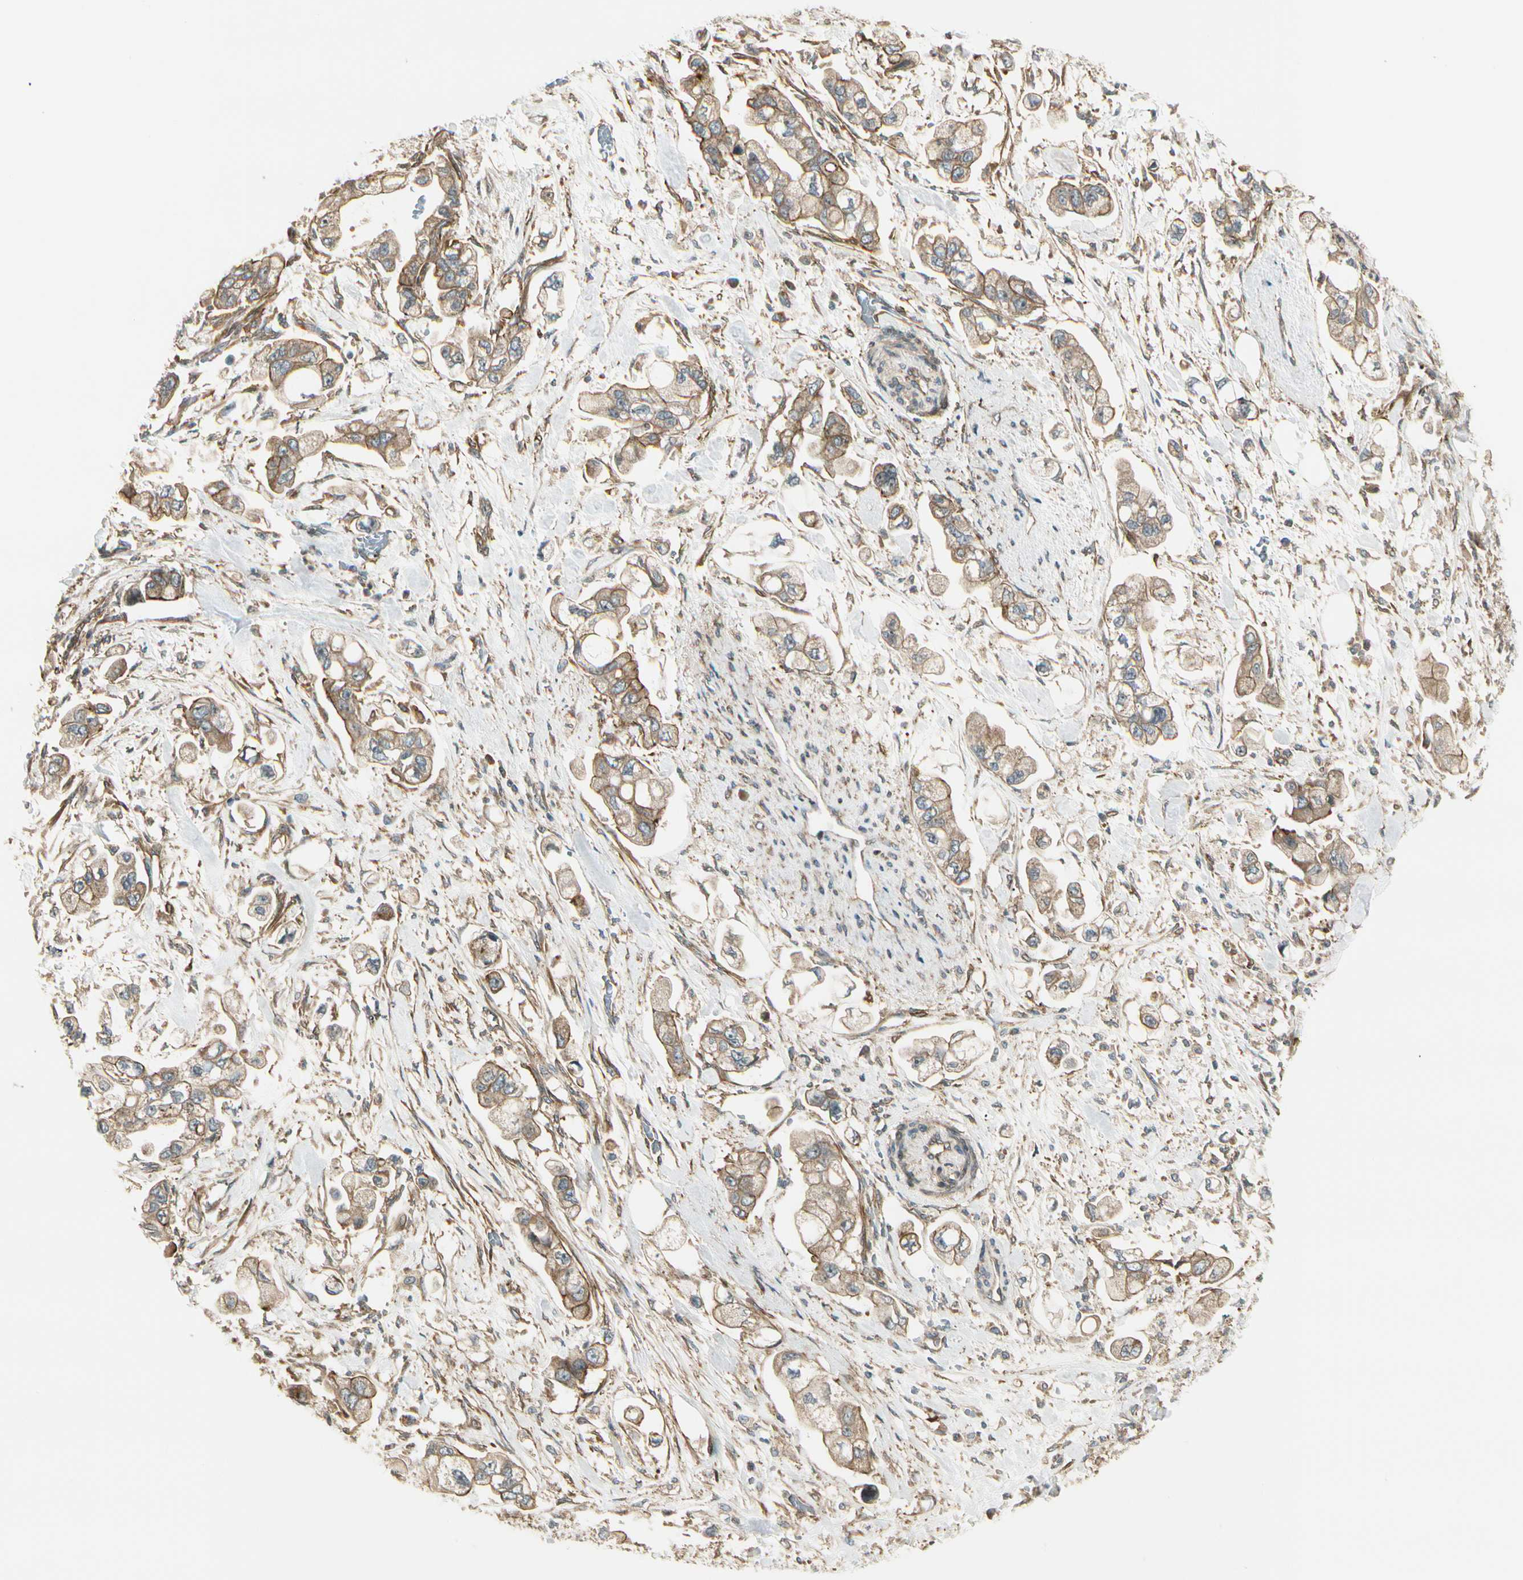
{"staining": {"intensity": "moderate", "quantity": ">75%", "location": "cytoplasmic/membranous"}, "tissue": "stomach cancer", "cell_type": "Tumor cells", "image_type": "cancer", "snomed": [{"axis": "morphology", "description": "Adenocarcinoma, NOS"}, {"axis": "topography", "description": "Stomach"}], "caption": "Brown immunohistochemical staining in adenocarcinoma (stomach) displays moderate cytoplasmic/membranous positivity in approximately >75% of tumor cells.", "gene": "FKBP15", "patient": {"sex": "male", "age": 62}}